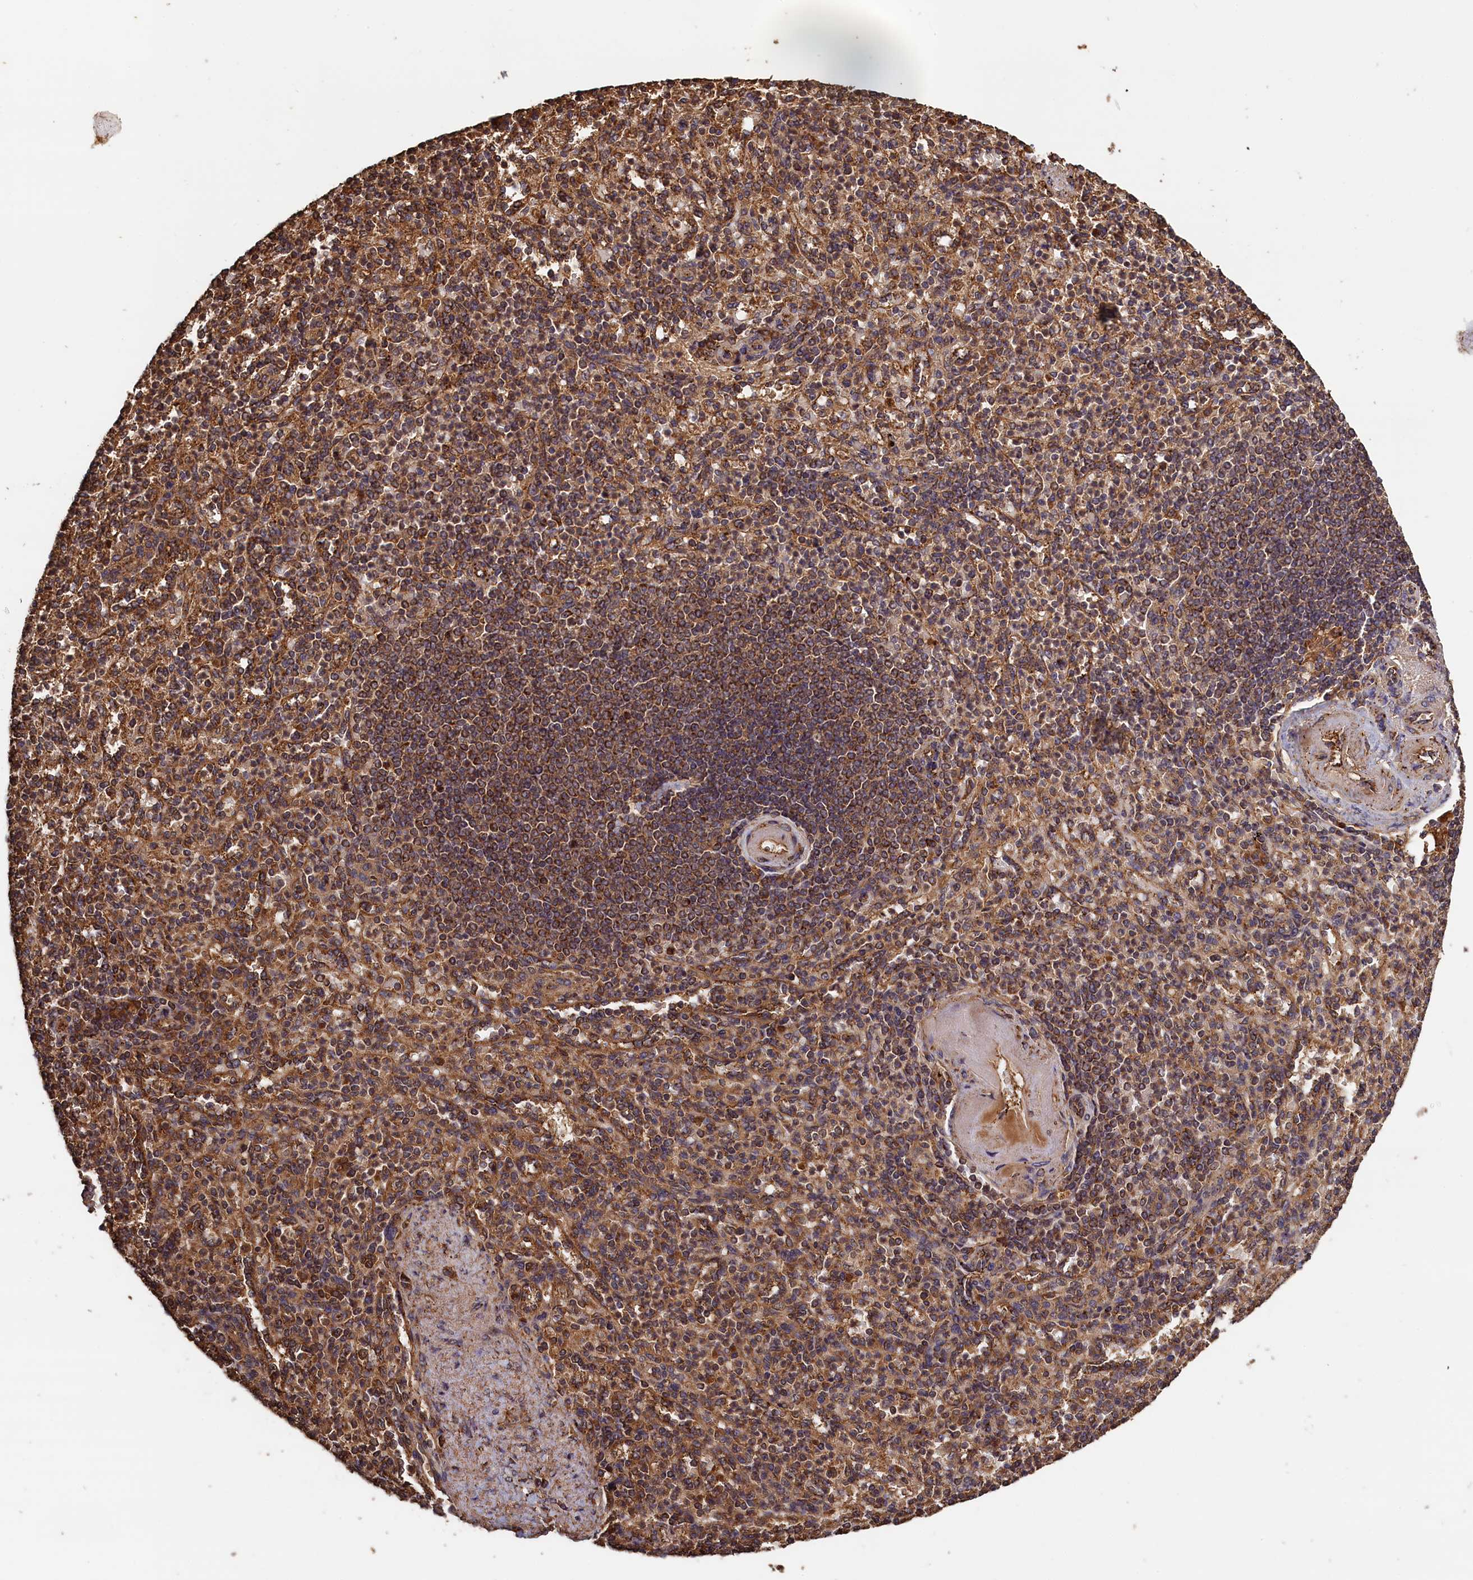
{"staining": {"intensity": "moderate", "quantity": ">75%", "location": "cytoplasmic/membranous"}, "tissue": "spleen", "cell_type": "Cells in red pulp", "image_type": "normal", "snomed": [{"axis": "morphology", "description": "Normal tissue, NOS"}, {"axis": "topography", "description": "Spleen"}], "caption": "Moderate cytoplasmic/membranous positivity is seen in about >75% of cells in red pulp in normal spleen. Nuclei are stained in blue.", "gene": "SNX33", "patient": {"sex": "female", "age": 74}}